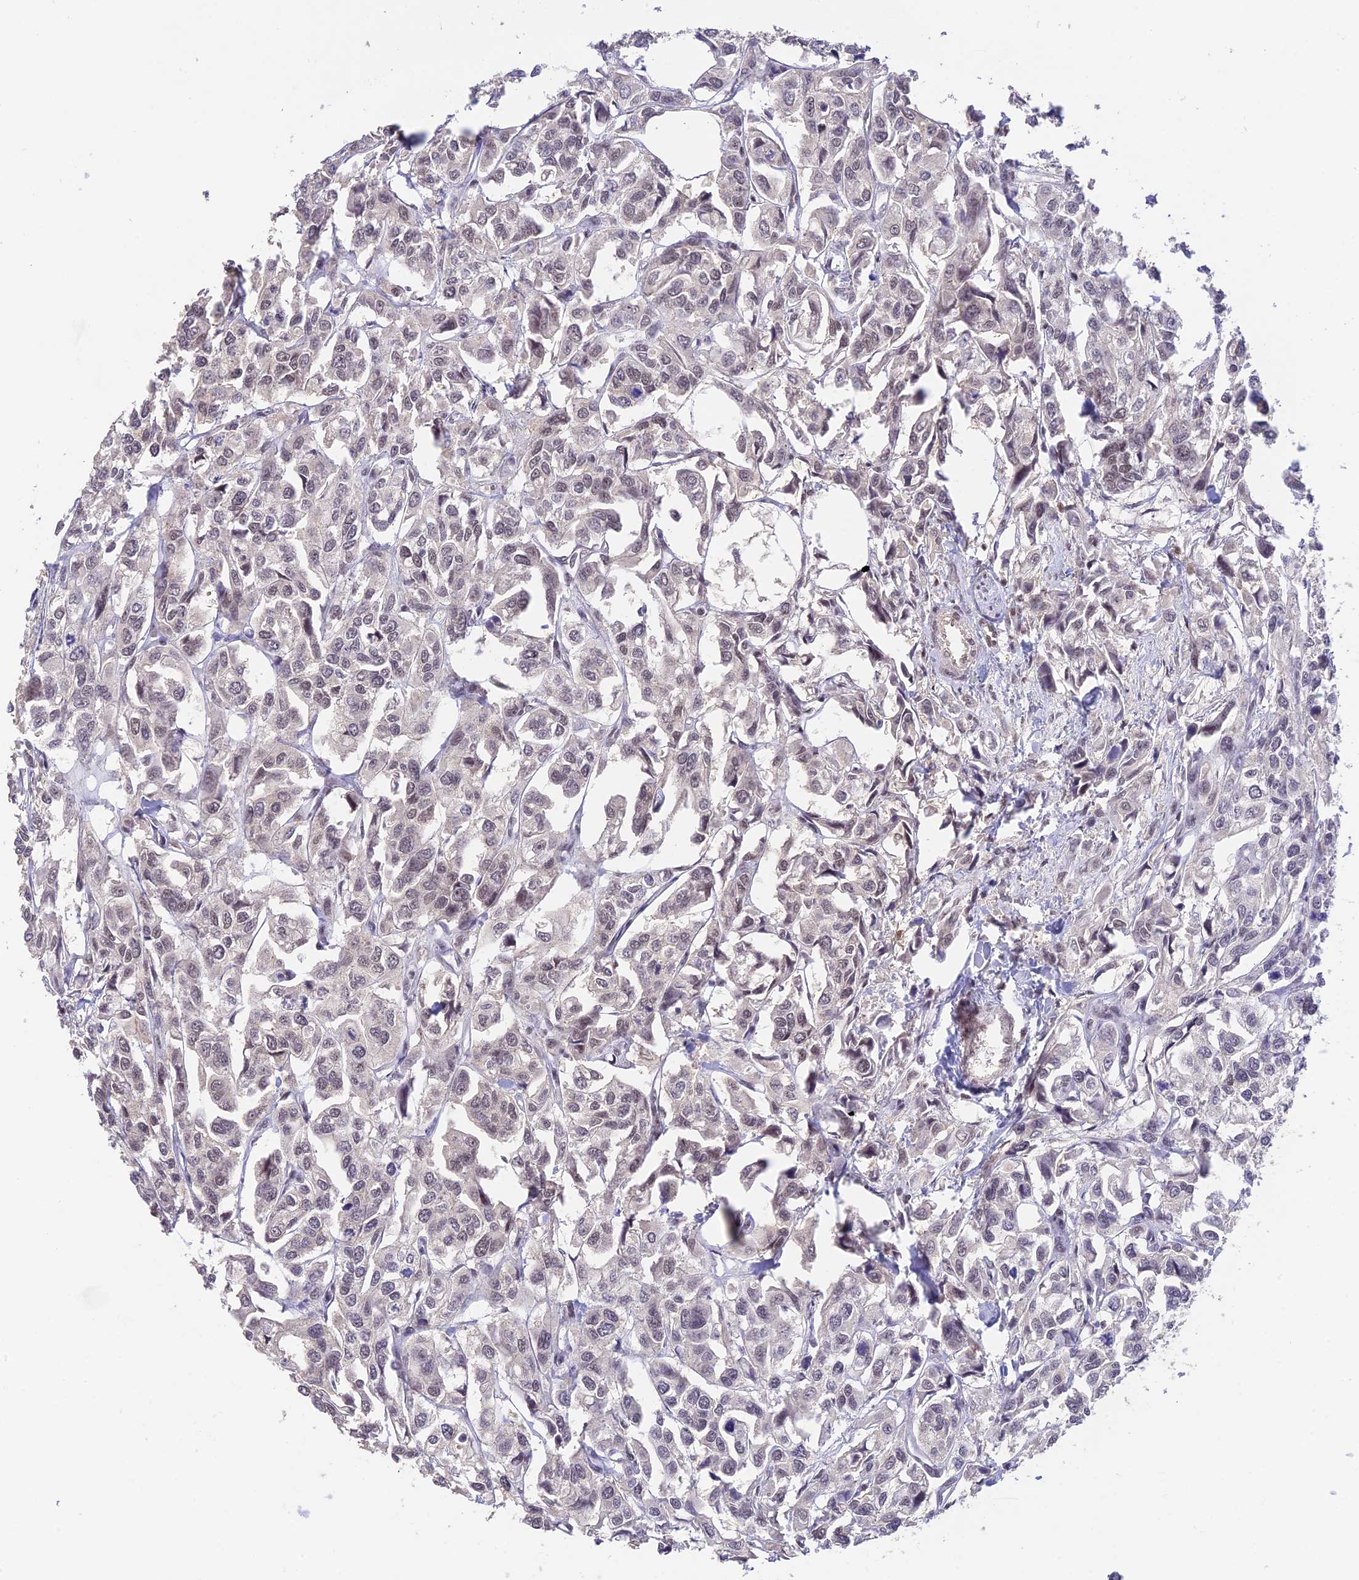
{"staining": {"intensity": "weak", "quantity": "<25%", "location": "nuclear"}, "tissue": "urothelial cancer", "cell_type": "Tumor cells", "image_type": "cancer", "snomed": [{"axis": "morphology", "description": "Urothelial carcinoma, High grade"}, {"axis": "topography", "description": "Urinary bladder"}], "caption": "The immunohistochemistry (IHC) histopathology image has no significant positivity in tumor cells of high-grade urothelial carcinoma tissue.", "gene": "THAP11", "patient": {"sex": "male", "age": 67}}